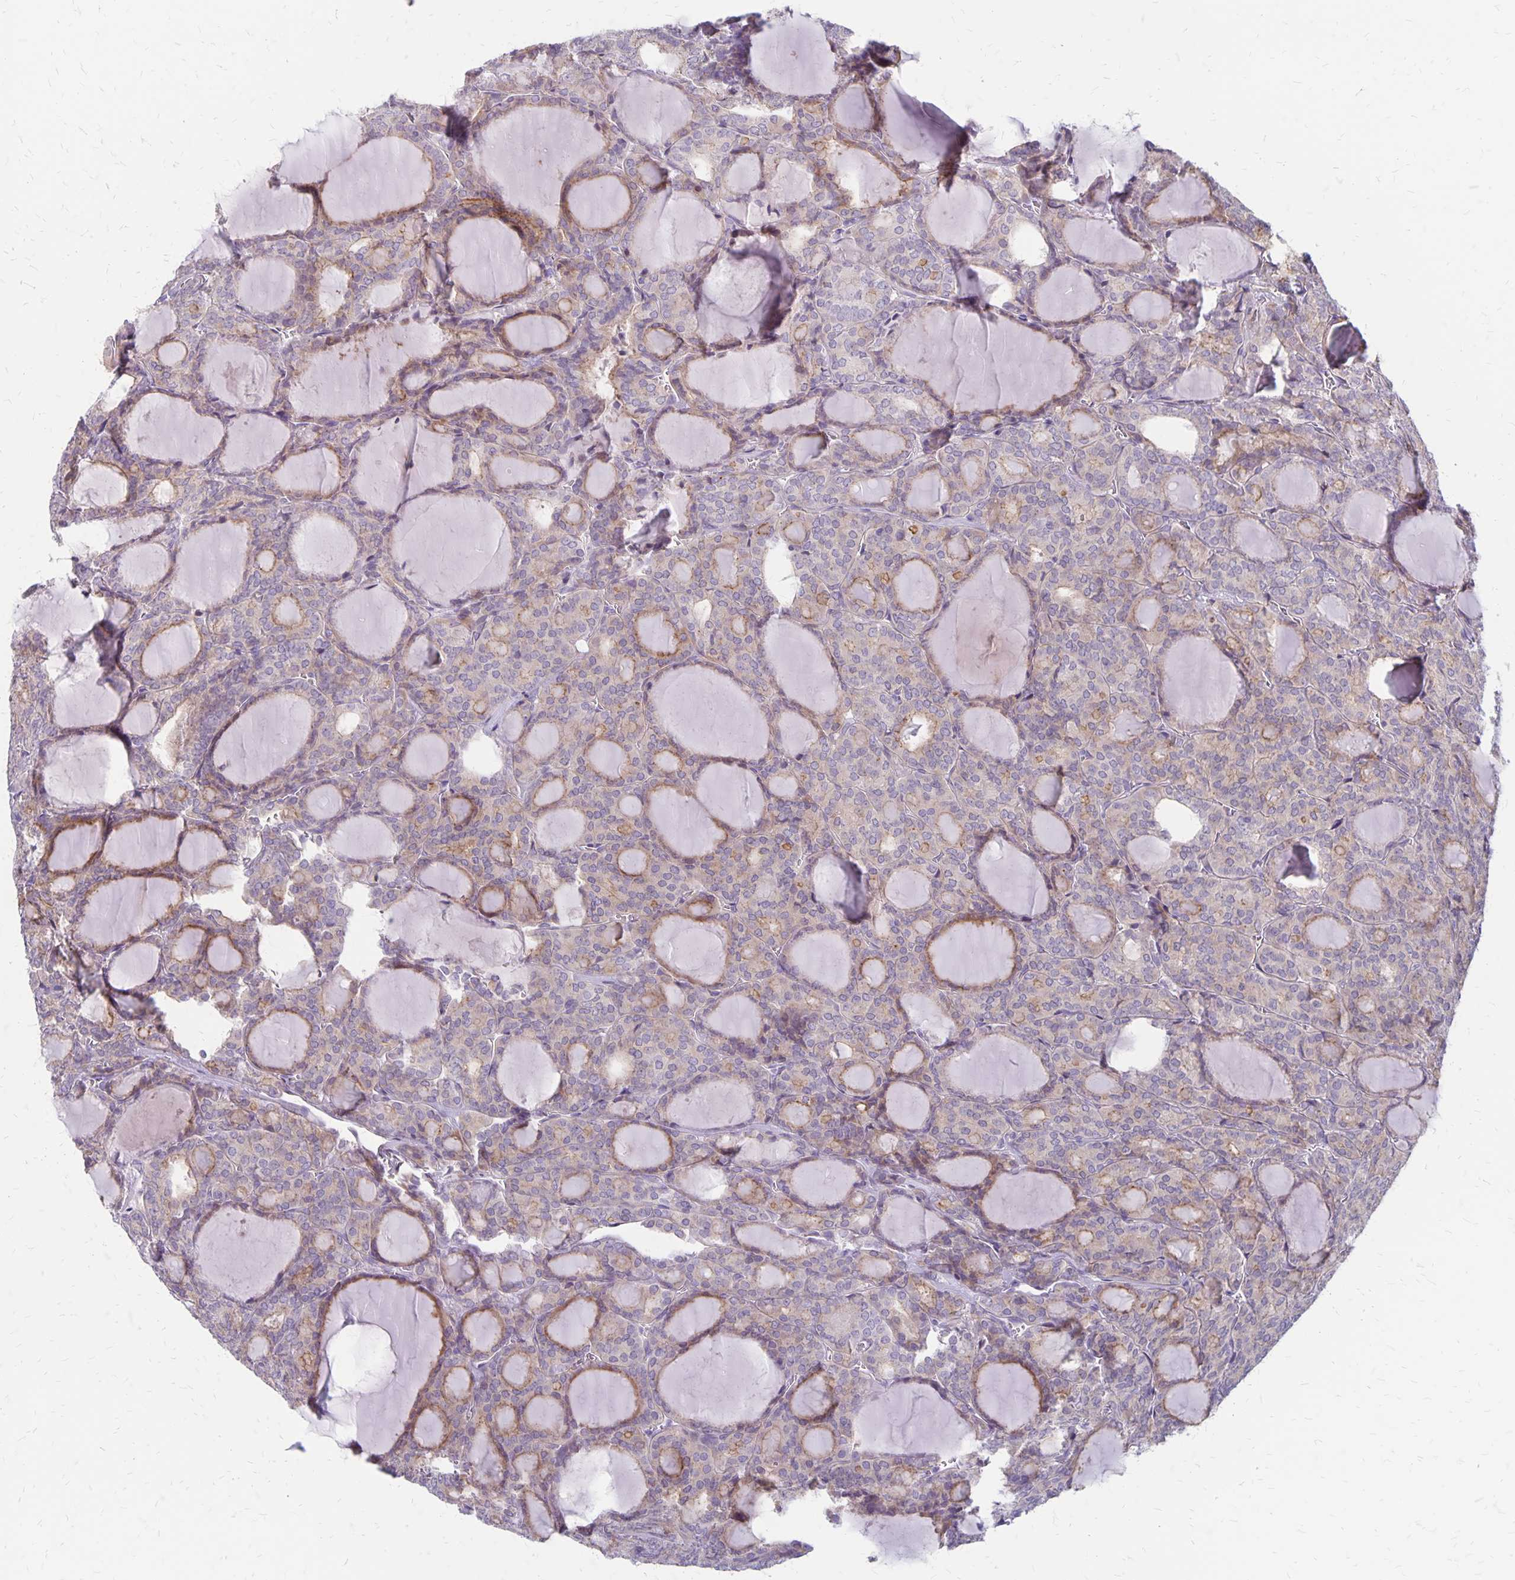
{"staining": {"intensity": "moderate", "quantity": "25%-75%", "location": "cytoplasmic/membranous"}, "tissue": "thyroid cancer", "cell_type": "Tumor cells", "image_type": "cancer", "snomed": [{"axis": "morphology", "description": "Follicular adenoma carcinoma, NOS"}, {"axis": "topography", "description": "Thyroid gland"}], "caption": "Follicular adenoma carcinoma (thyroid) stained with DAB immunohistochemistry (IHC) reveals medium levels of moderate cytoplasmic/membranous expression in approximately 25%-75% of tumor cells. Using DAB (brown) and hematoxylin (blue) stains, captured at high magnification using brightfield microscopy.", "gene": "HOMER1", "patient": {"sex": "male", "age": 74}}